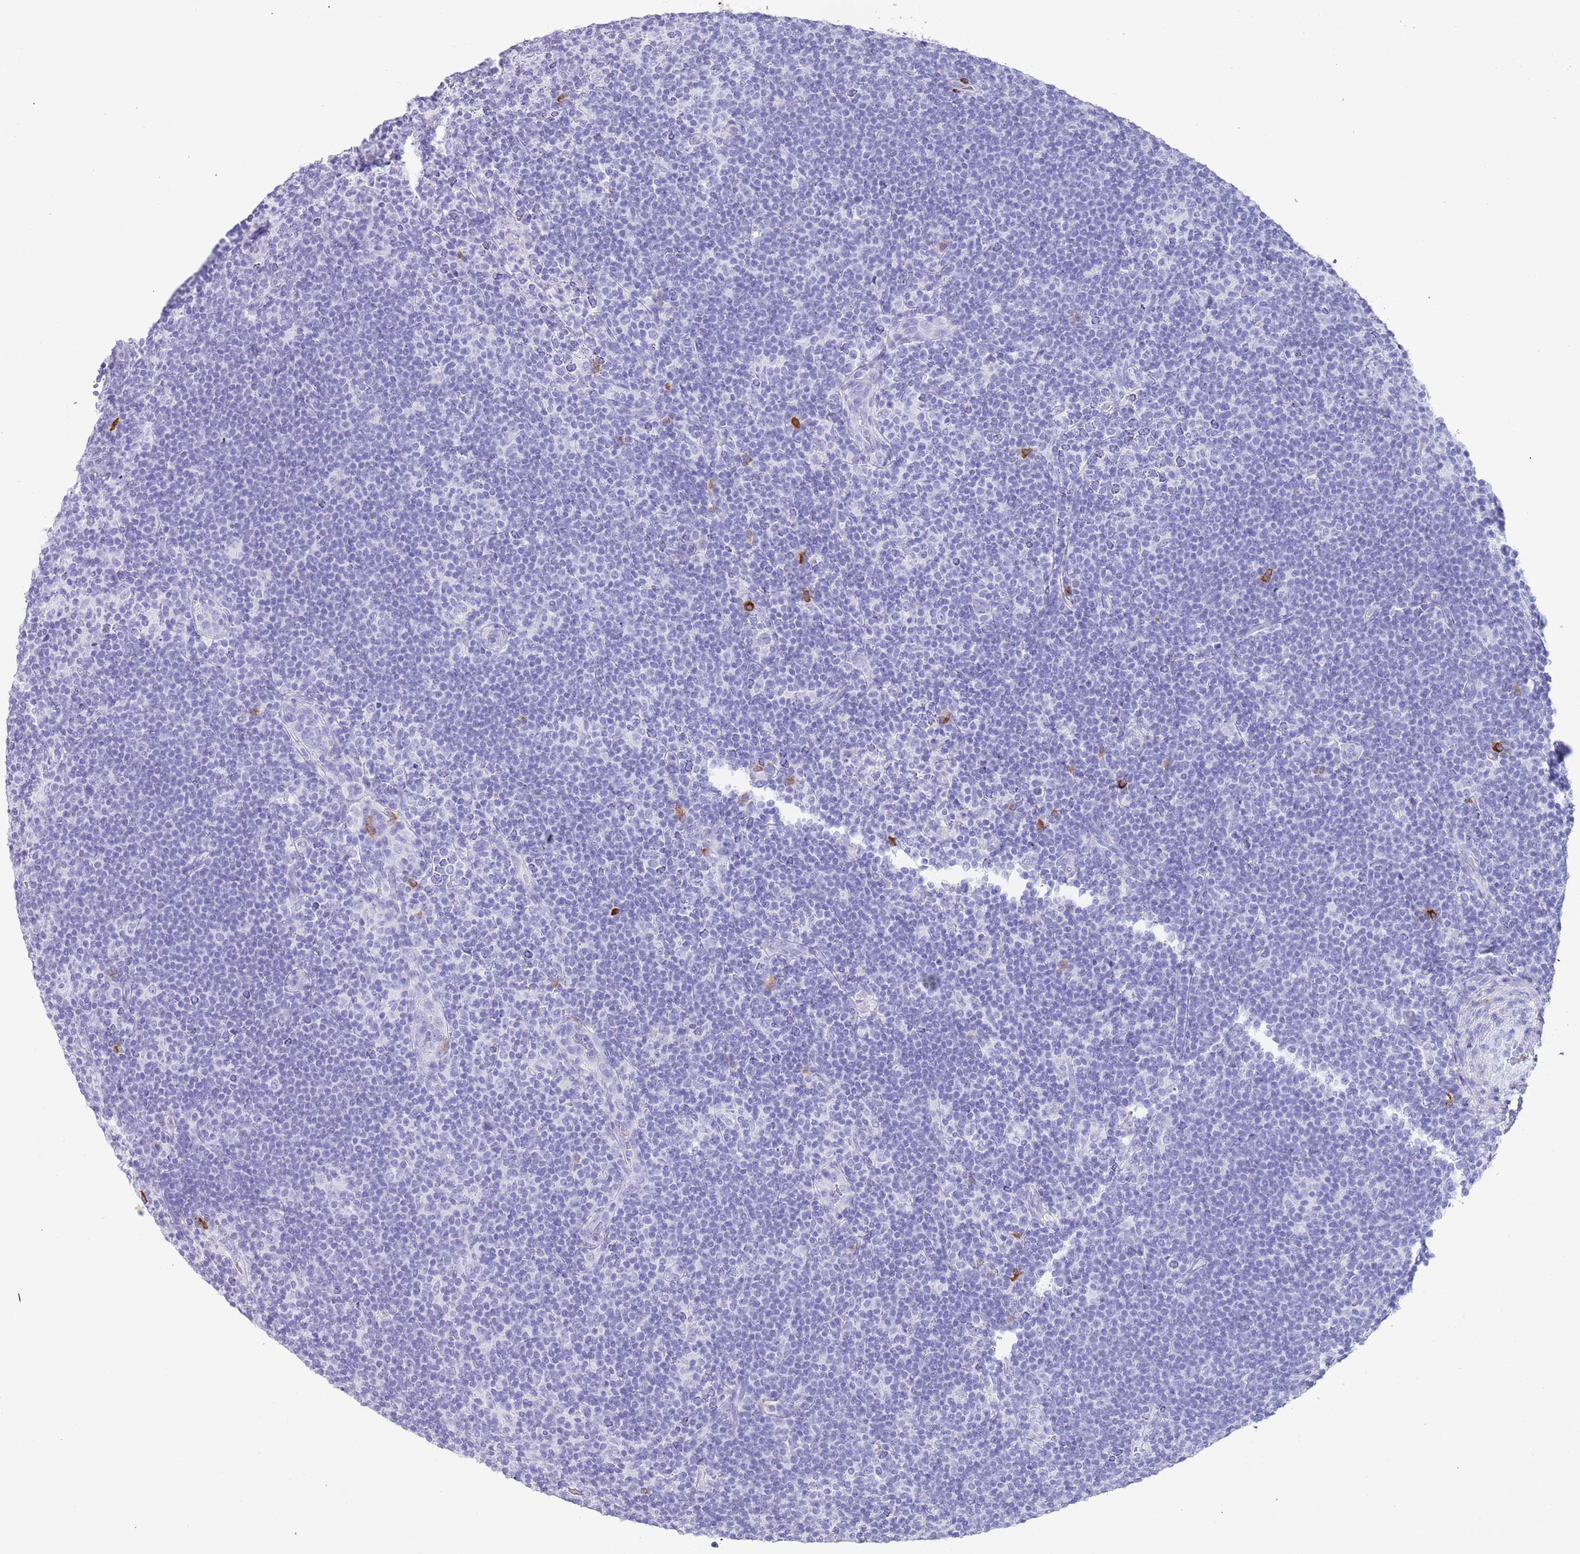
{"staining": {"intensity": "negative", "quantity": "none", "location": "none"}, "tissue": "lymphoma", "cell_type": "Tumor cells", "image_type": "cancer", "snomed": [{"axis": "morphology", "description": "Hodgkin's disease, NOS"}, {"axis": "topography", "description": "Lymph node"}], "caption": "DAB immunohistochemical staining of Hodgkin's disease shows no significant positivity in tumor cells.", "gene": "MYADML2", "patient": {"sex": "female", "age": 57}}